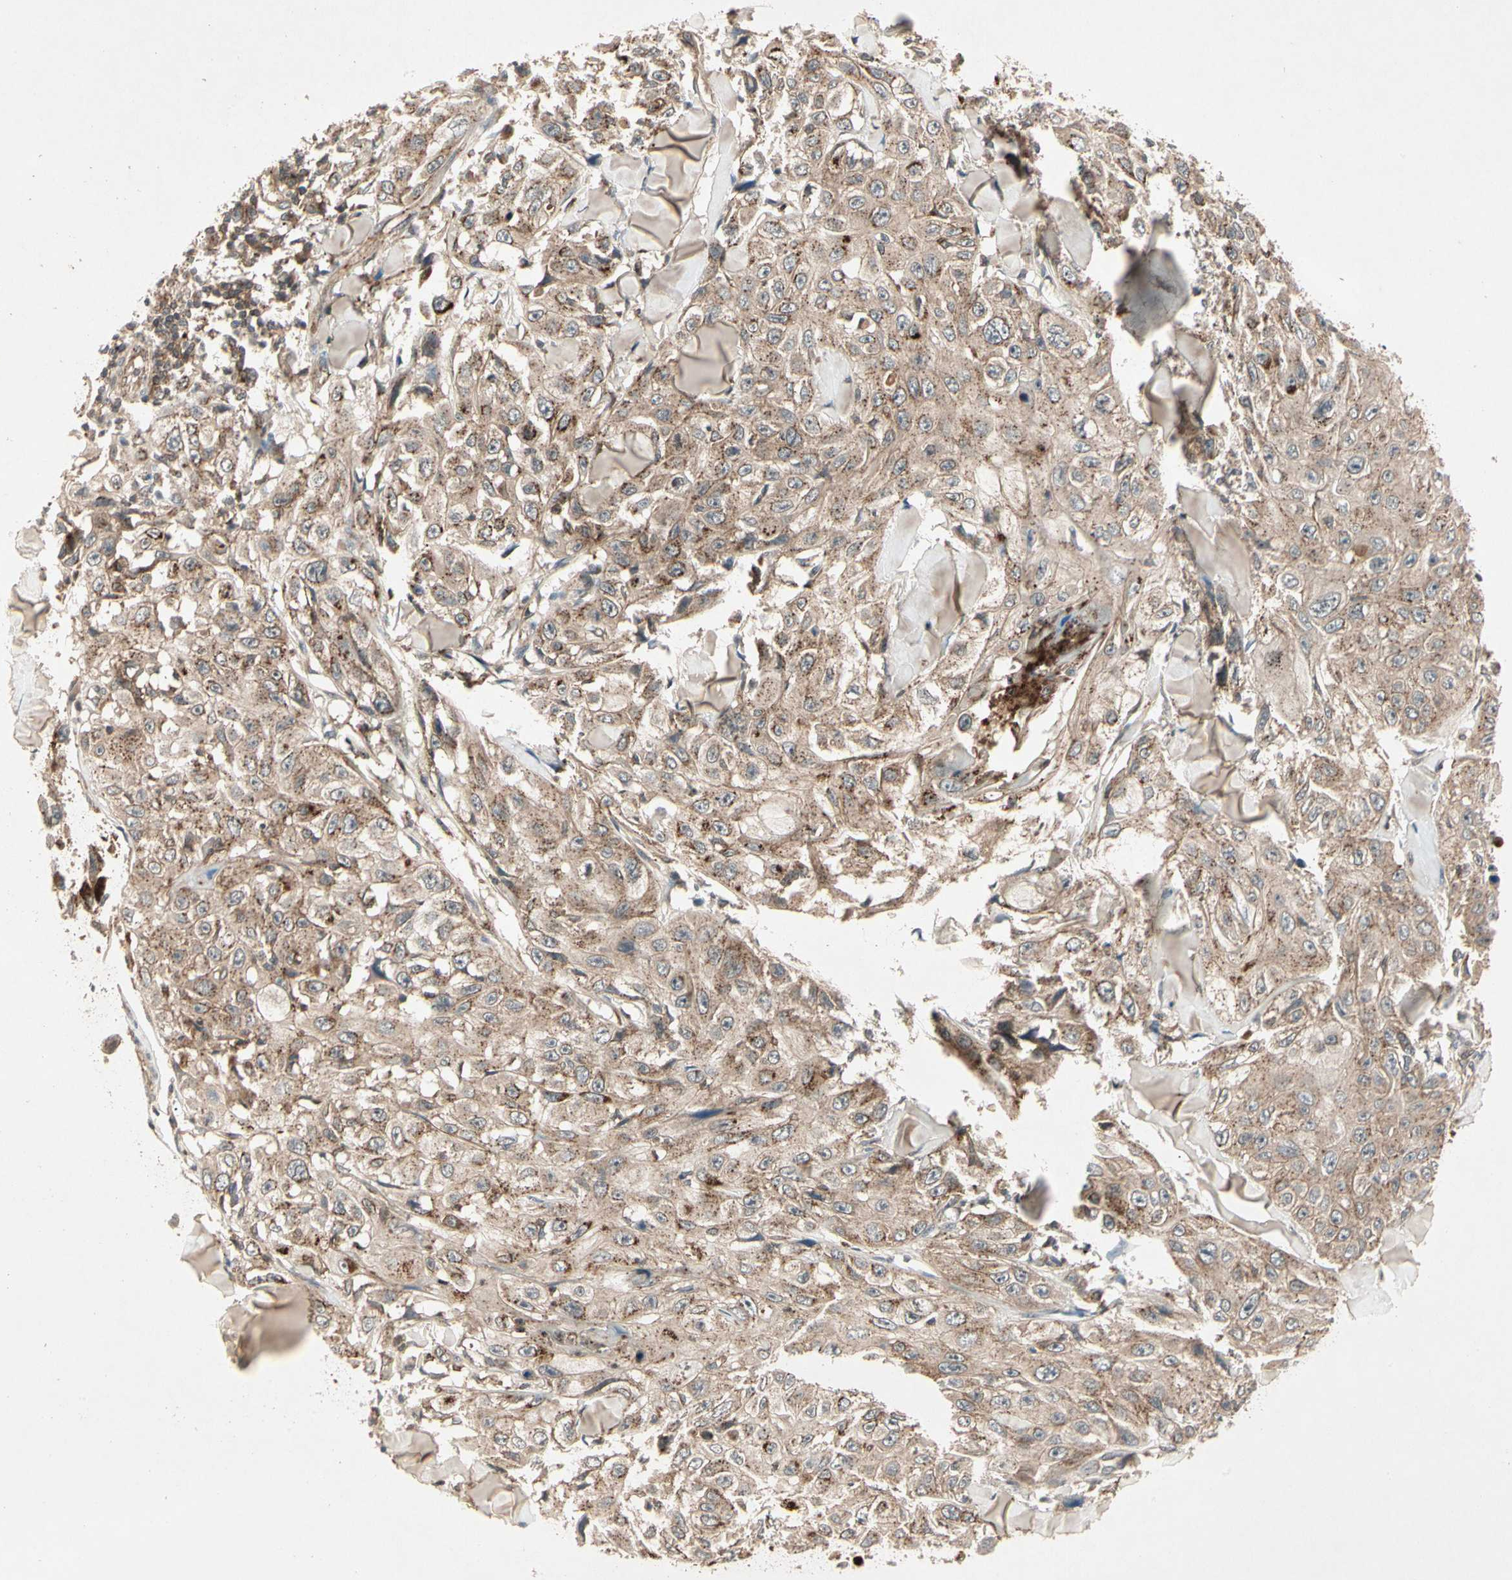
{"staining": {"intensity": "strong", "quantity": "25%-75%", "location": "cytoplasmic/membranous"}, "tissue": "skin cancer", "cell_type": "Tumor cells", "image_type": "cancer", "snomed": [{"axis": "morphology", "description": "Squamous cell carcinoma, NOS"}, {"axis": "topography", "description": "Skin"}], "caption": "Squamous cell carcinoma (skin) stained with immunohistochemistry exhibits strong cytoplasmic/membranous staining in approximately 25%-75% of tumor cells. The staining was performed using DAB to visualize the protein expression in brown, while the nuclei were stained in blue with hematoxylin (Magnification: 20x).", "gene": "FLOT1", "patient": {"sex": "male", "age": 86}}